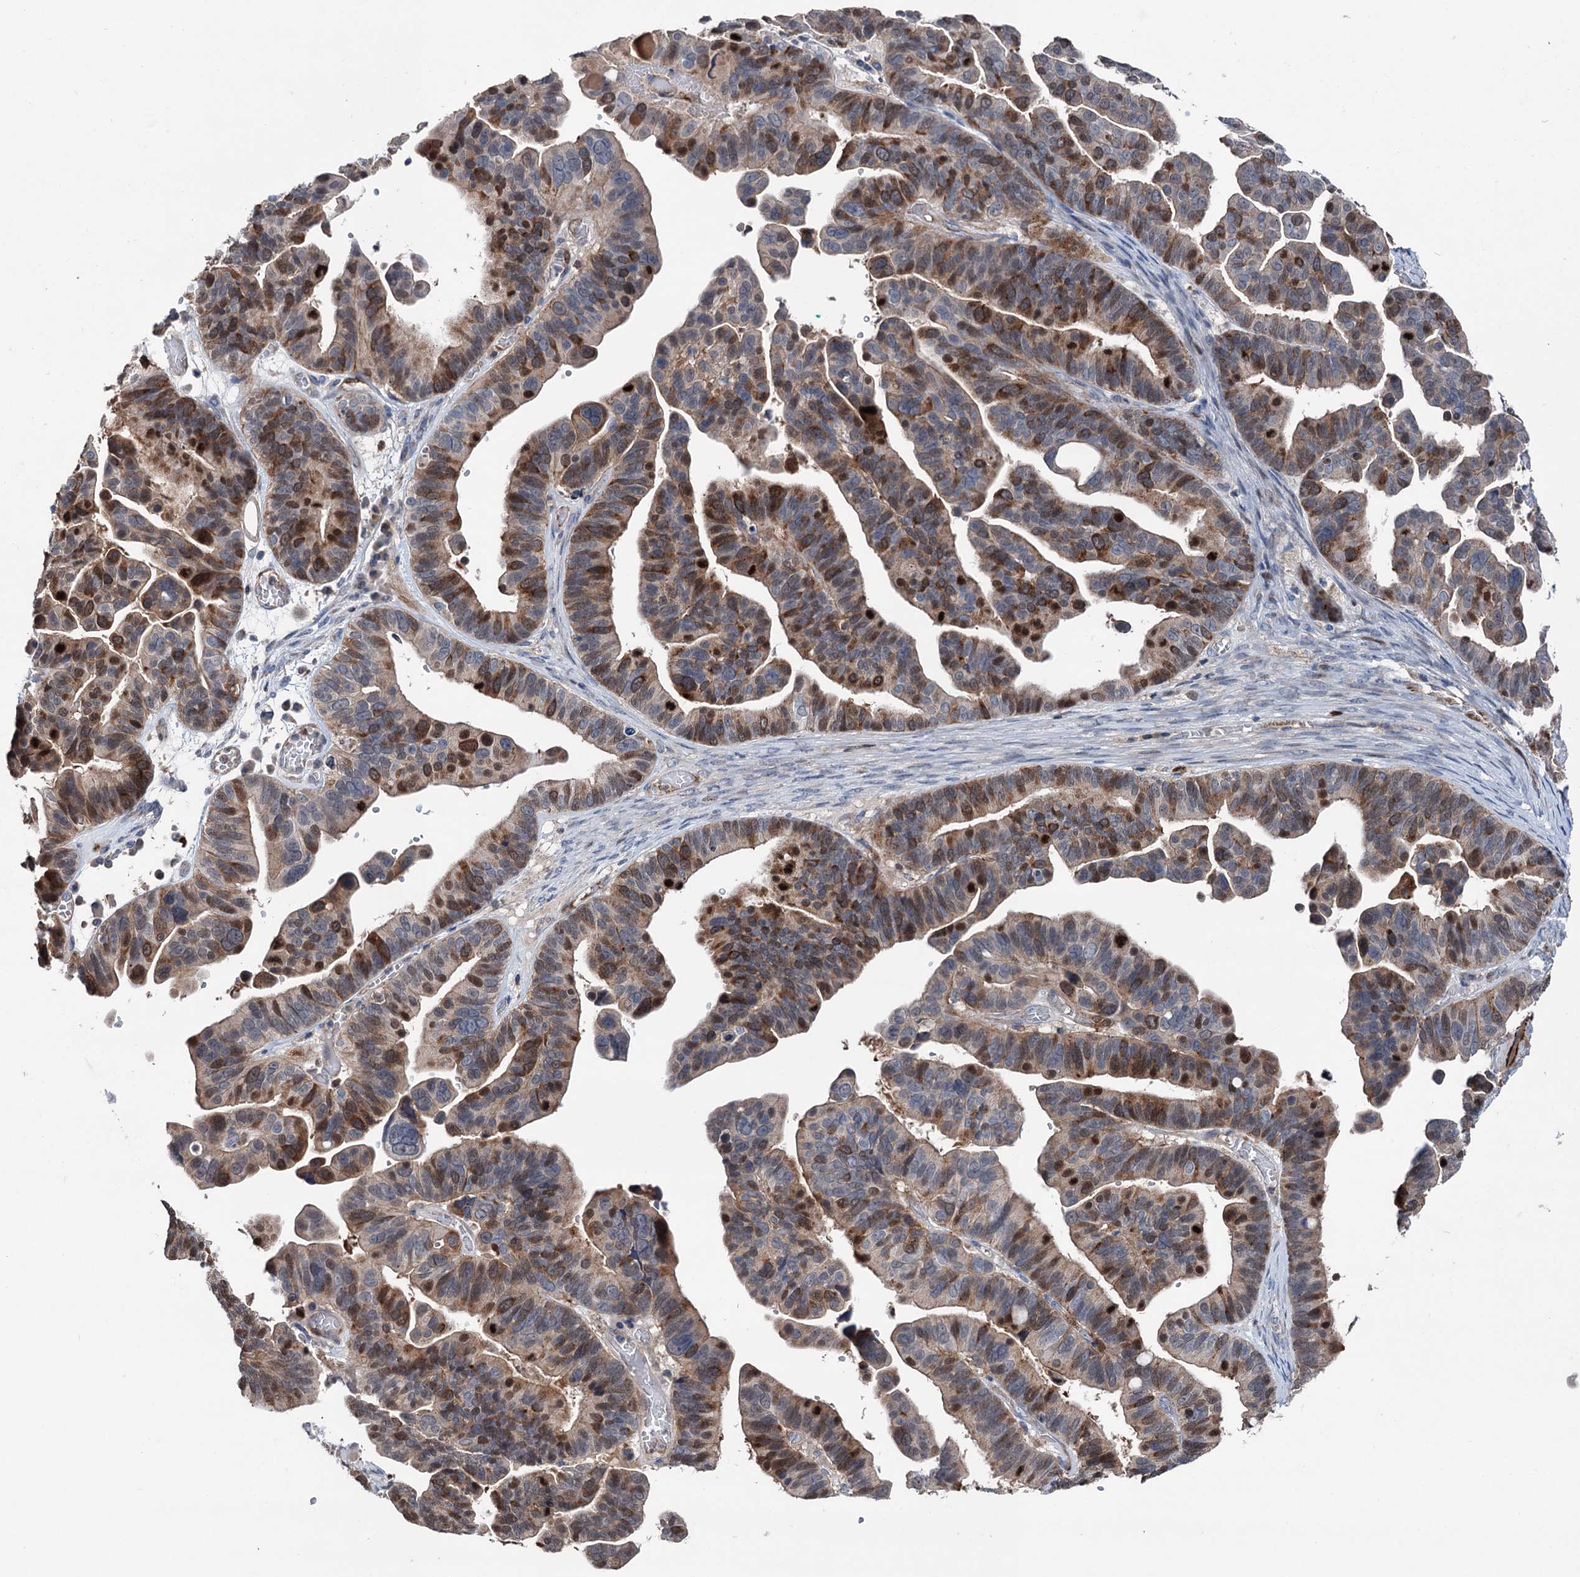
{"staining": {"intensity": "strong", "quantity": "25%-75%", "location": "cytoplasmic/membranous,nuclear"}, "tissue": "ovarian cancer", "cell_type": "Tumor cells", "image_type": "cancer", "snomed": [{"axis": "morphology", "description": "Cystadenocarcinoma, serous, NOS"}, {"axis": "topography", "description": "Ovary"}], "caption": "IHC image of human serous cystadenocarcinoma (ovarian) stained for a protein (brown), which demonstrates high levels of strong cytoplasmic/membranous and nuclear positivity in approximately 25%-75% of tumor cells.", "gene": "NCAPD2", "patient": {"sex": "female", "age": 56}}